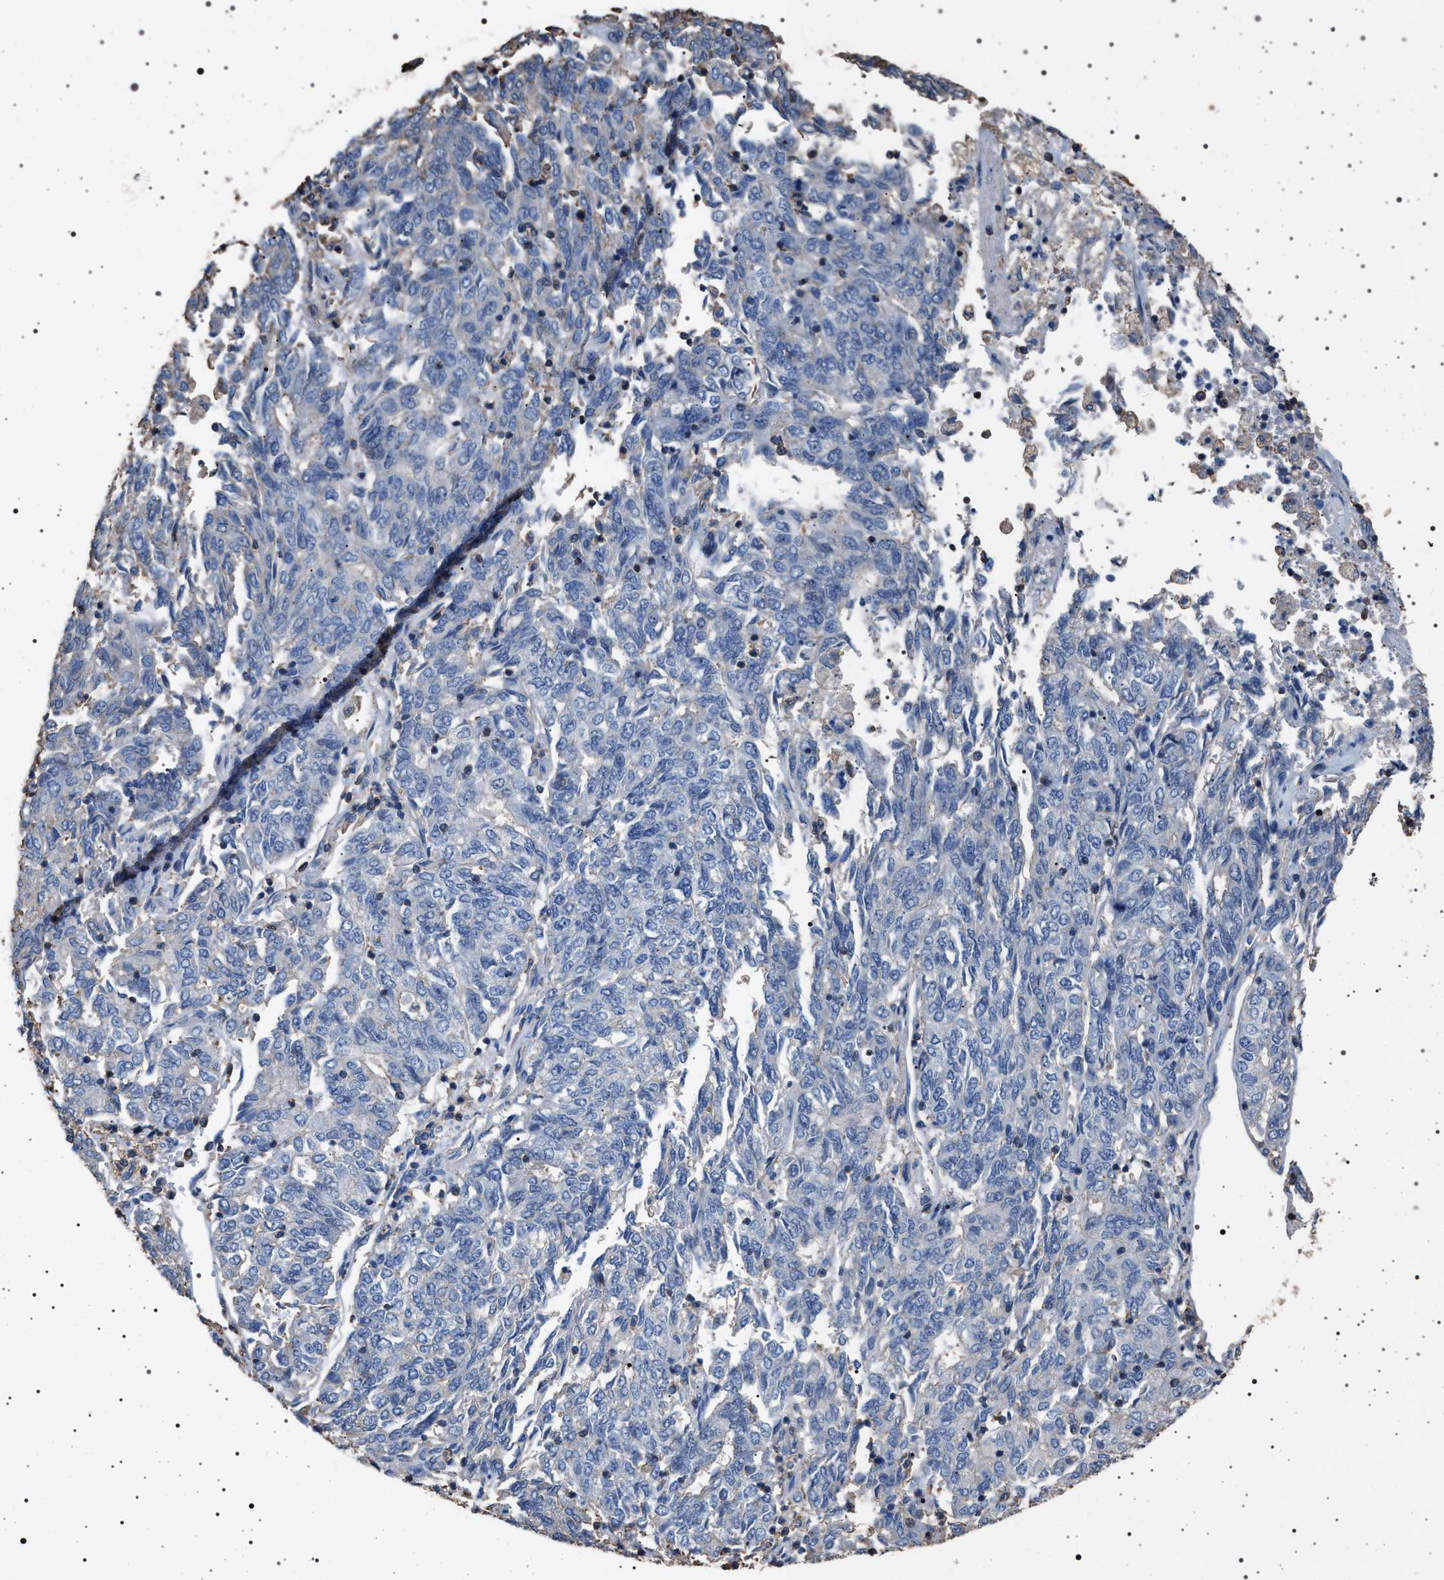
{"staining": {"intensity": "negative", "quantity": "none", "location": "none"}, "tissue": "endometrial cancer", "cell_type": "Tumor cells", "image_type": "cancer", "snomed": [{"axis": "morphology", "description": "Adenocarcinoma, NOS"}, {"axis": "topography", "description": "Endometrium"}], "caption": "IHC micrograph of neoplastic tissue: human adenocarcinoma (endometrial) stained with DAB reveals no significant protein staining in tumor cells.", "gene": "SMAP2", "patient": {"sex": "female", "age": 80}}